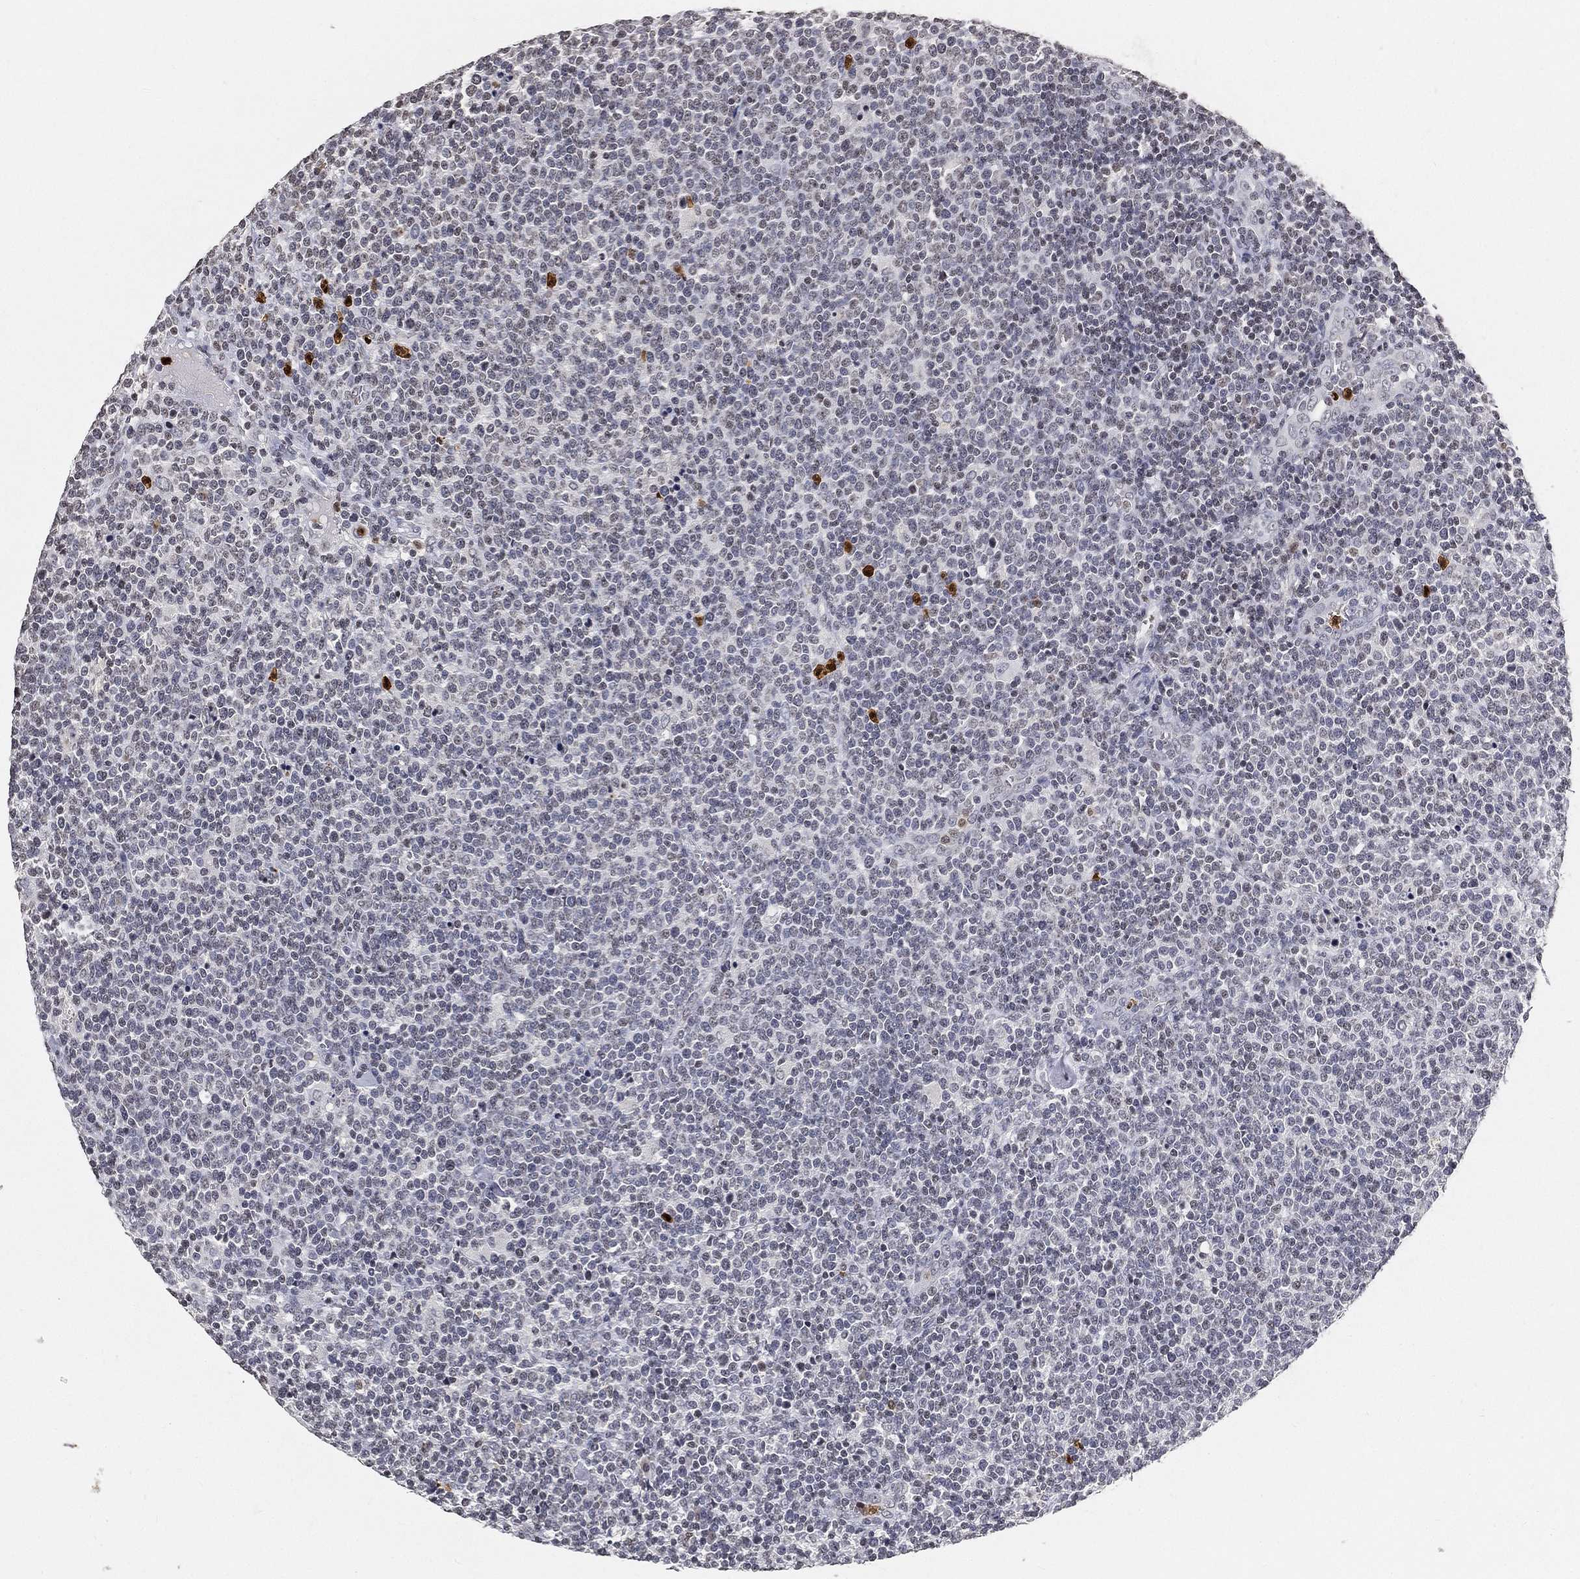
{"staining": {"intensity": "negative", "quantity": "none", "location": "none"}, "tissue": "lymphoma", "cell_type": "Tumor cells", "image_type": "cancer", "snomed": [{"axis": "morphology", "description": "Malignant lymphoma, non-Hodgkin's type, High grade"}, {"axis": "topography", "description": "Lymph node"}], "caption": "Tumor cells show no significant positivity in lymphoma. (DAB (3,3'-diaminobenzidine) IHC with hematoxylin counter stain).", "gene": "ARG1", "patient": {"sex": "male", "age": 61}}